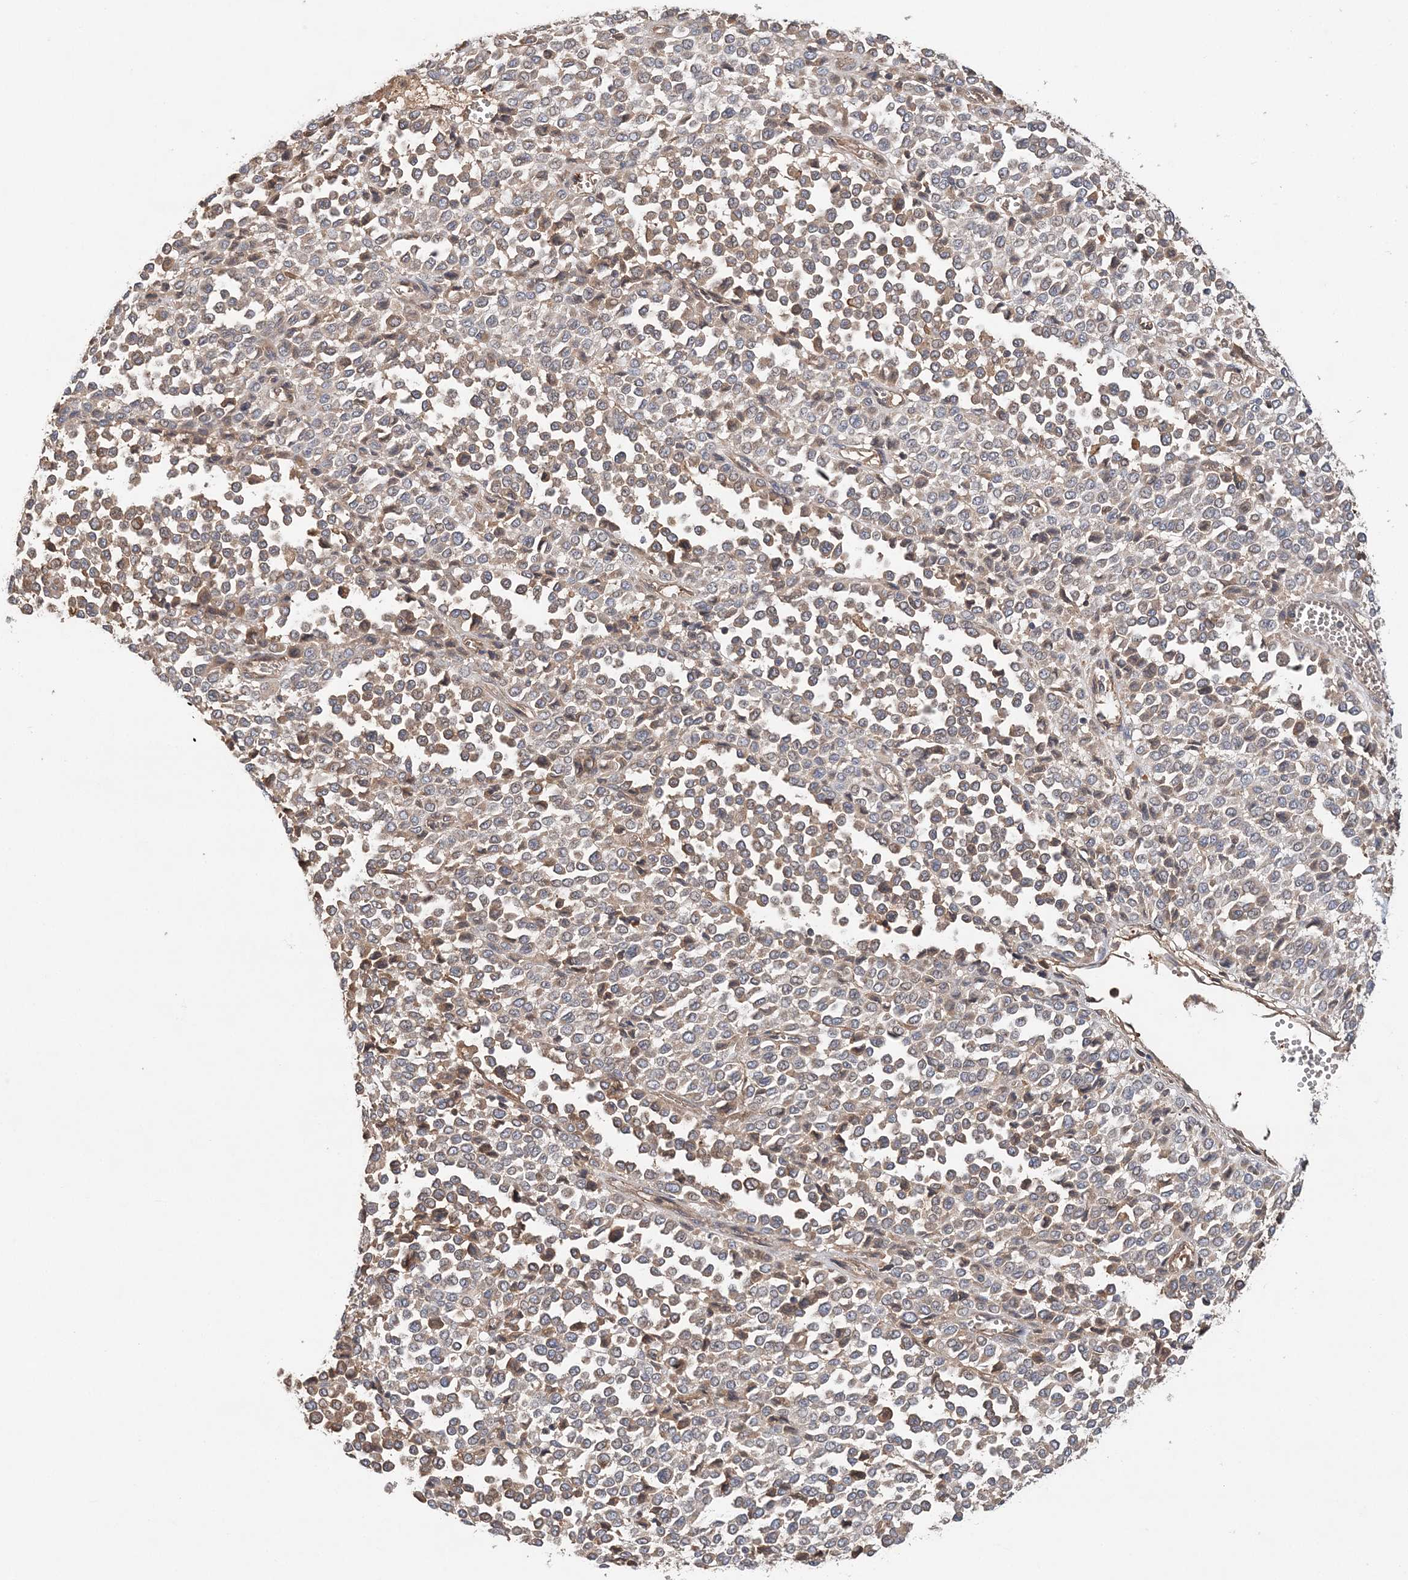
{"staining": {"intensity": "weak", "quantity": "25%-75%", "location": "cytoplasmic/membranous"}, "tissue": "melanoma", "cell_type": "Tumor cells", "image_type": "cancer", "snomed": [{"axis": "morphology", "description": "Malignant melanoma, Metastatic site"}, {"axis": "topography", "description": "Pancreas"}], "caption": "The image demonstrates staining of melanoma, revealing weak cytoplasmic/membranous protein staining (brown color) within tumor cells.", "gene": "SYCP3", "patient": {"sex": "female", "age": 30}}